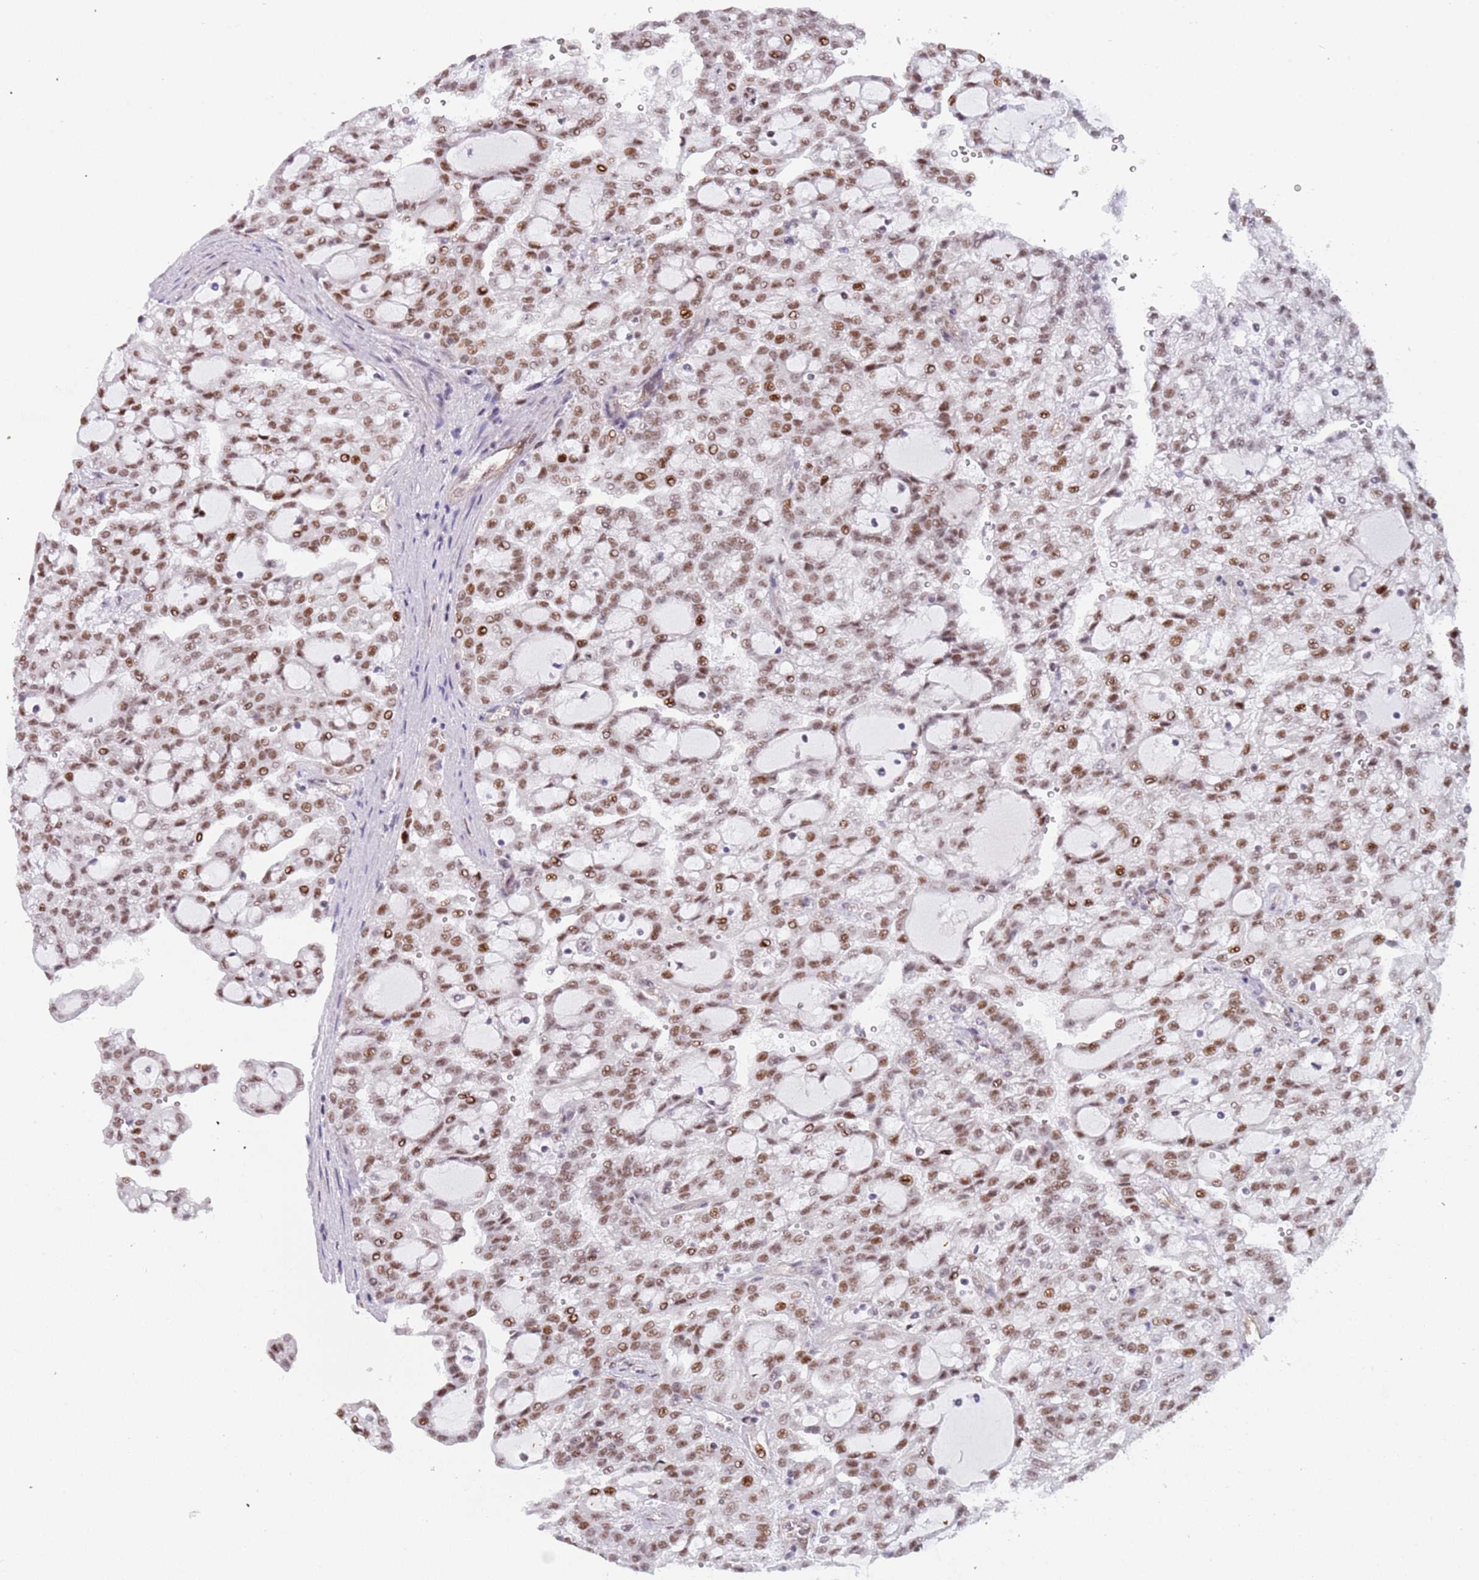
{"staining": {"intensity": "moderate", "quantity": ">75%", "location": "nuclear"}, "tissue": "renal cancer", "cell_type": "Tumor cells", "image_type": "cancer", "snomed": [{"axis": "morphology", "description": "Adenocarcinoma, NOS"}, {"axis": "topography", "description": "Kidney"}], "caption": "A brown stain highlights moderate nuclear staining of a protein in adenocarcinoma (renal) tumor cells.", "gene": "LRMDA", "patient": {"sex": "male", "age": 63}}